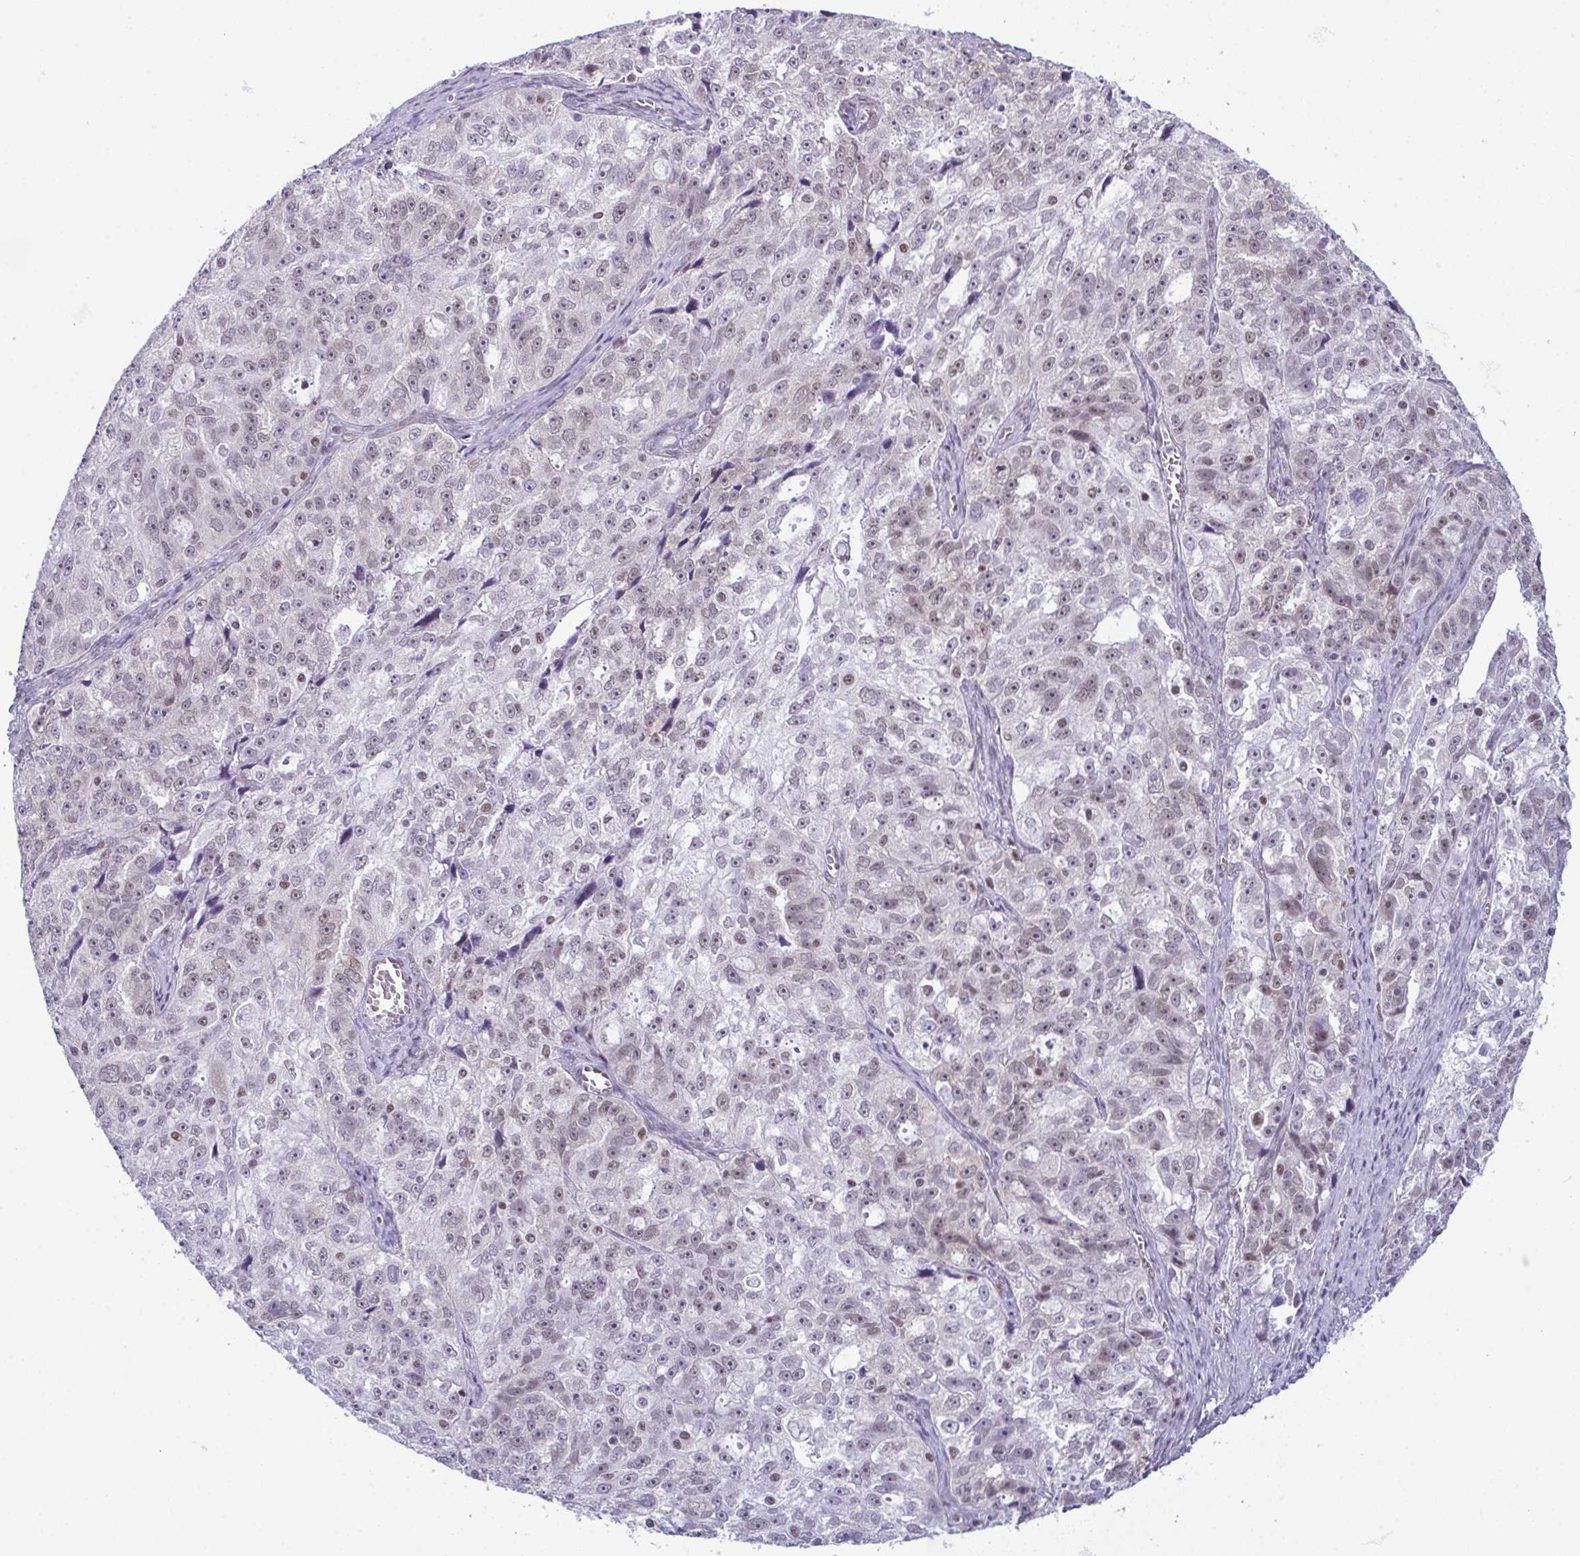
{"staining": {"intensity": "weak", "quantity": "<25%", "location": "nuclear"}, "tissue": "ovarian cancer", "cell_type": "Tumor cells", "image_type": "cancer", "snomed": [{"axis": "morphology", "description": "Cystadenocarcinoma, serous, NOS"}, {"axis": "topography", "description": "Ovary"}], "caption": "Protein analysis of ovarian cancer shows no significant staining in tumor cells.", "gene": "RBM7", "patient": {"sex": "female", "age": 51}}